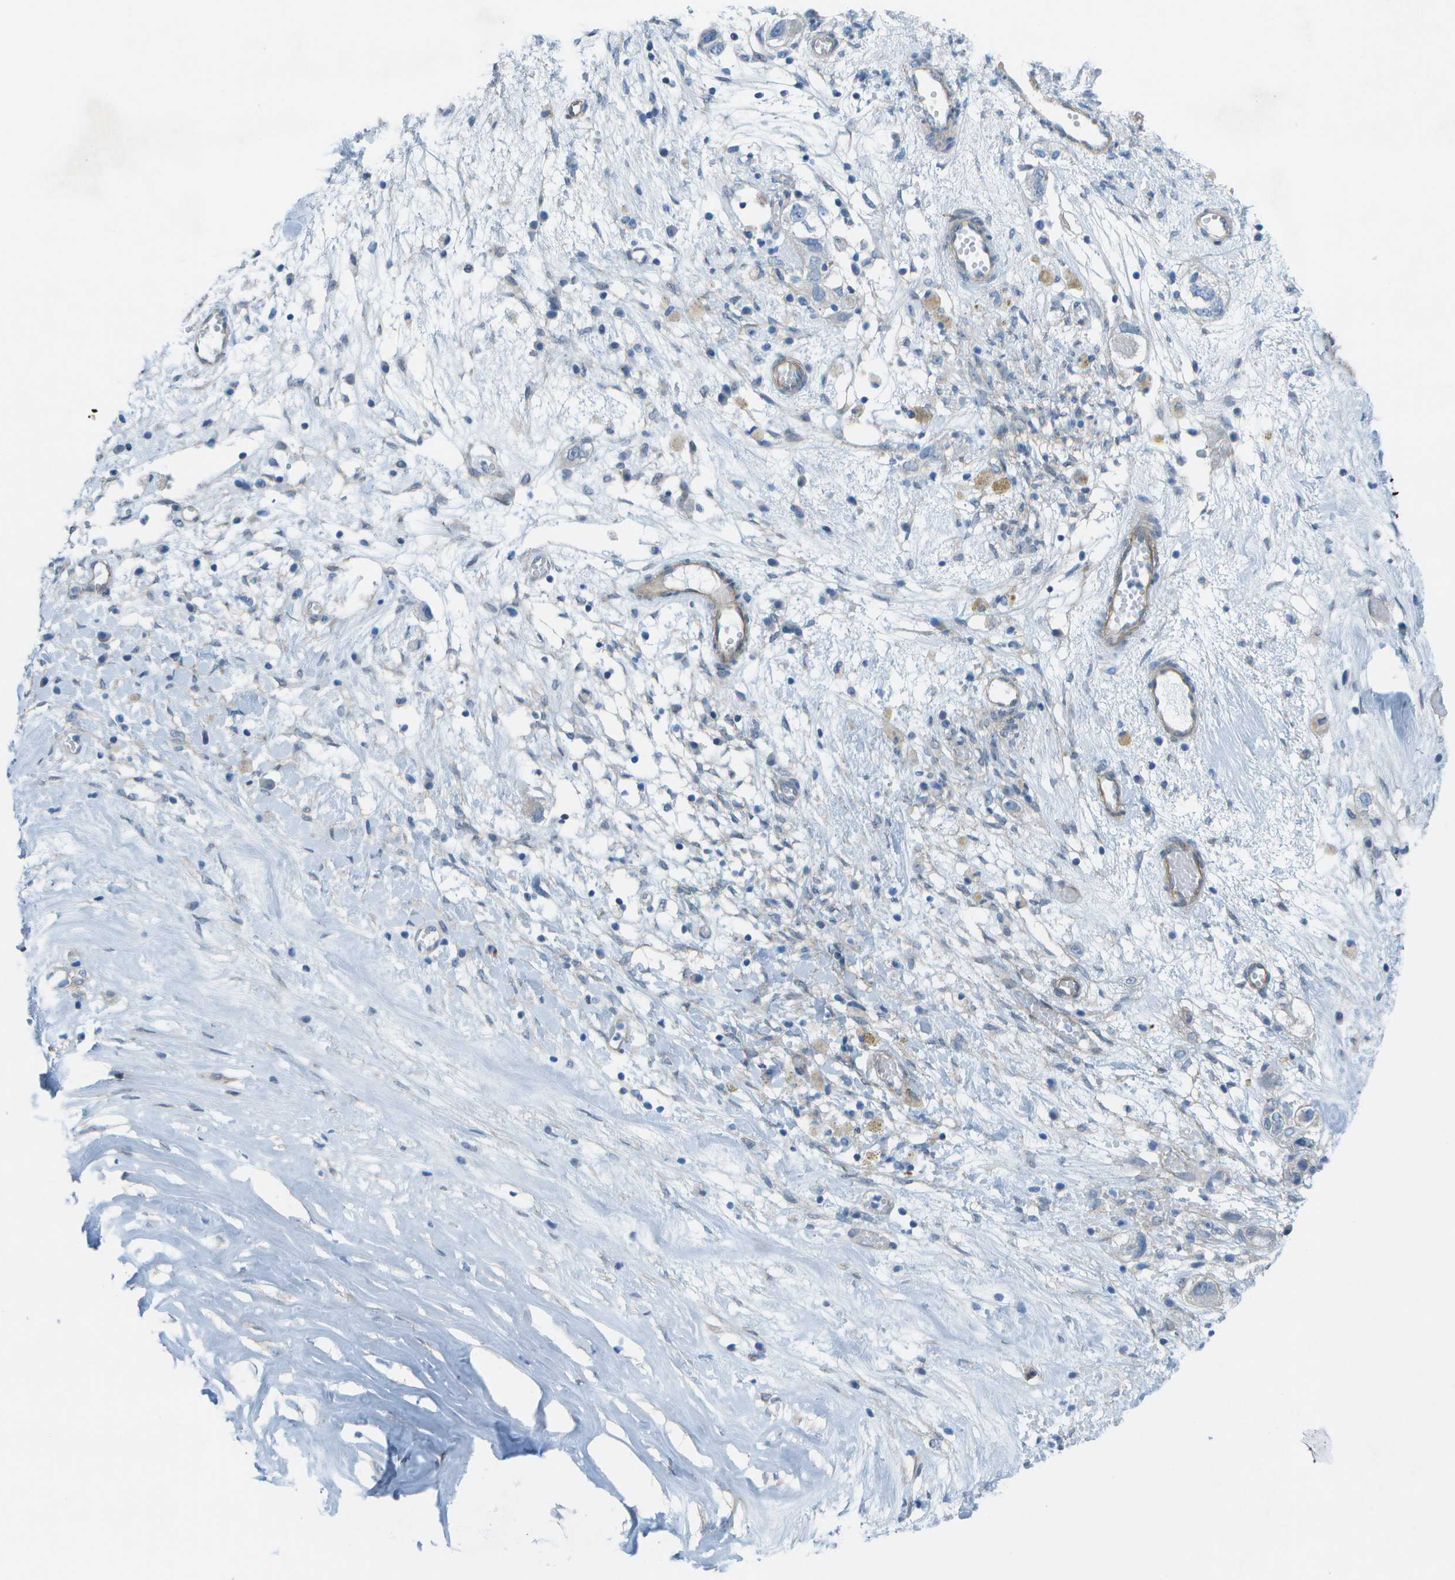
{"staining": {"intensity": "negative", "quantity": "none", "location": "none"}, "tissue": "ovarian cancer", "cell_type": "Tumor cells", "image_type": "cancer", "snomed": [{"axis": "morphology", "description": "Carcinoma, NOS"}, {"axis": "morphology", "description": "Cystadenocarcinoma, serous, NOS"}, {"axis": "topography", "description": "Ovary"}], "caption": "DAB immunohistochemical staining of carcinoma (ovarian) demonstrates no significant expression in tumor cells.", "gene": "SORBS3", "patient": {"sex": "female", "age": 69}}